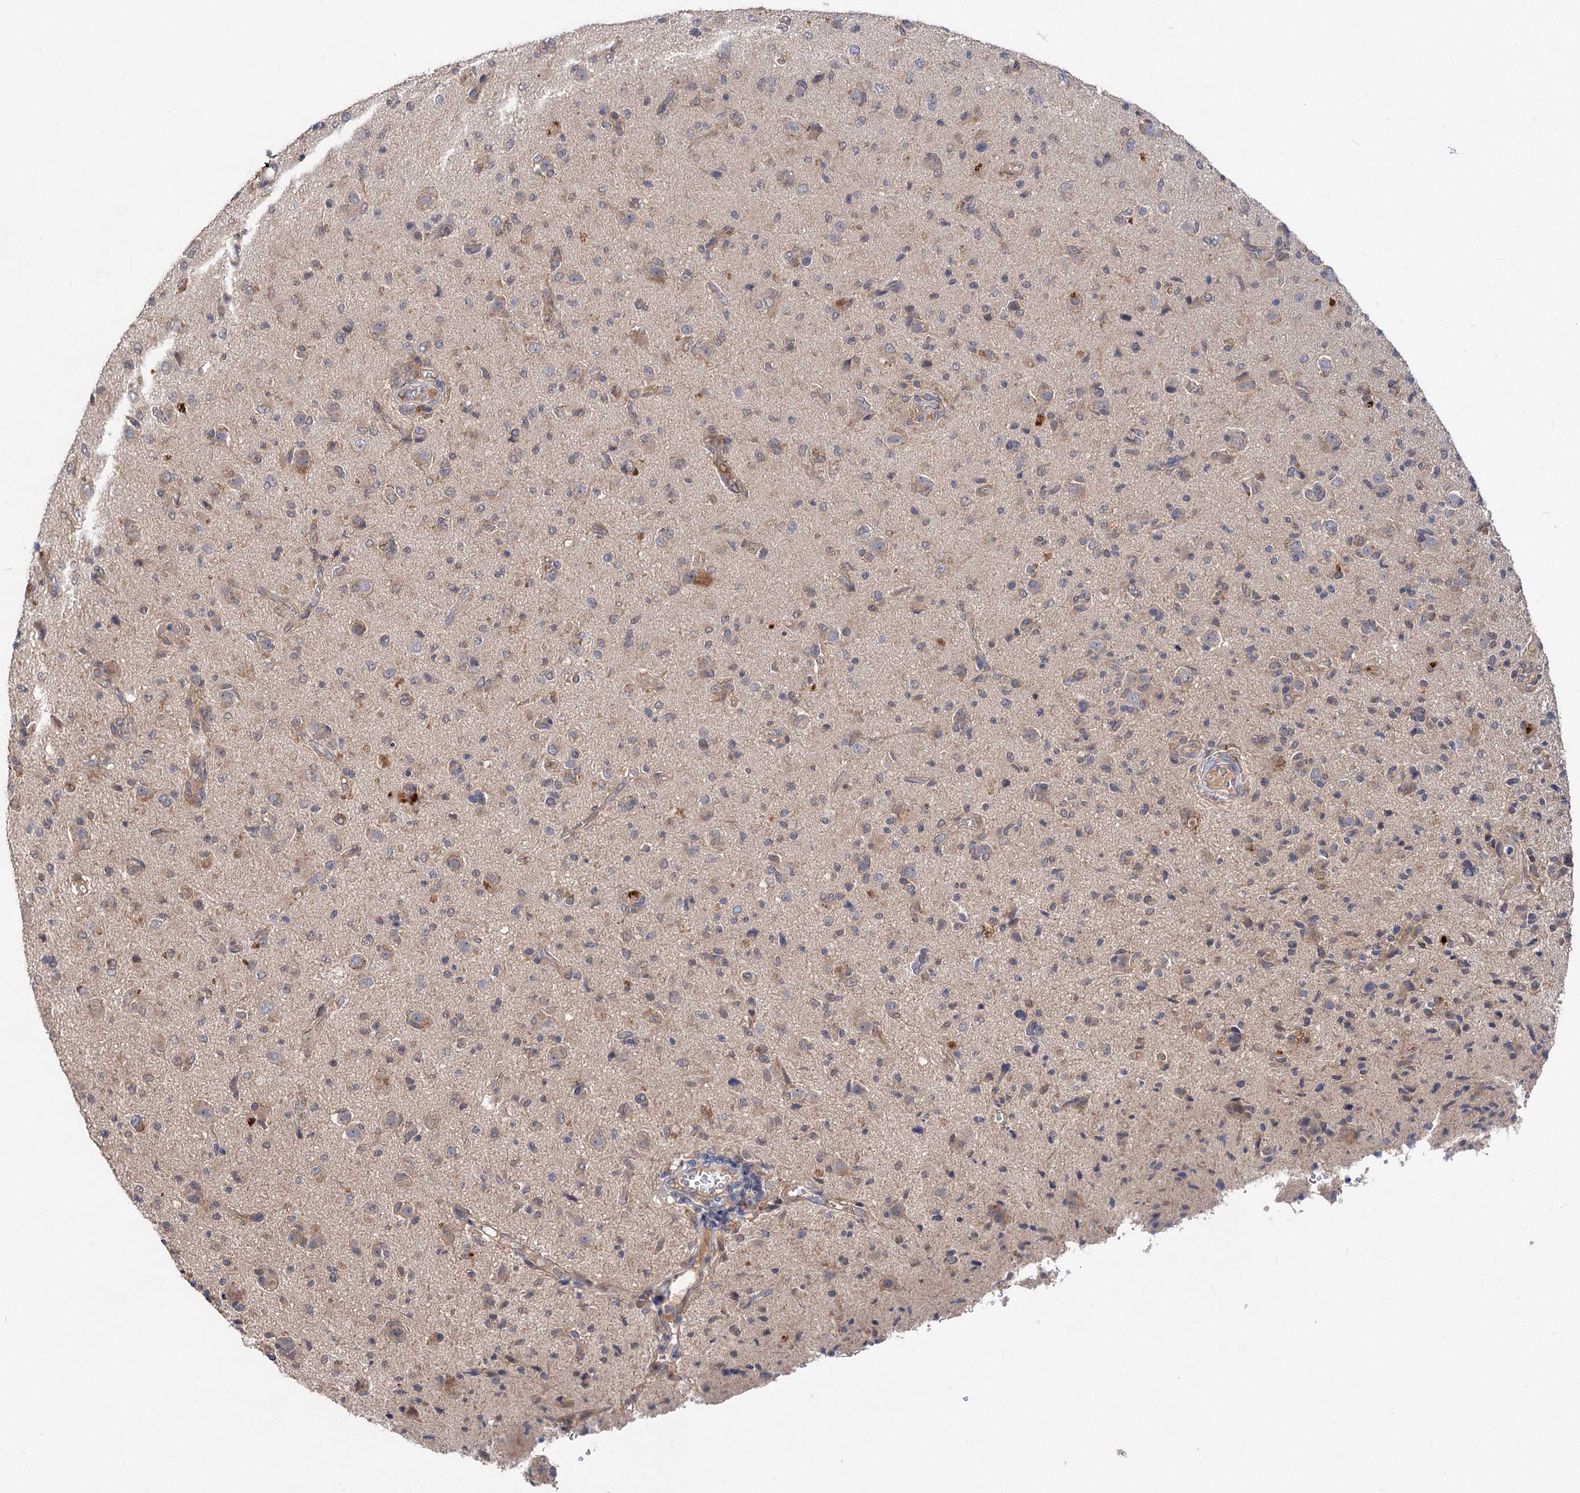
{"staining": {"intensity": "weak", "quantity": "25%-75%", "location": "cytoplasmic/membranous"}, "tissue": "glioma", "cell_type": "Tumor cells", "image_type": "cancer", "snomed": [{"axis": "morphology", "description": "Glioma, malignant, High grade"}, {"axis": "topography", "description": "Brain"}], "caption": "This micrograph displays immunohistochemistry staining of glioma, with low weak cytoplasmic/membranous expression in approximately 25%-75% of tumor cells.", "gene": "NUDCD2", "patient": {"sex": "female", "age": 57}}